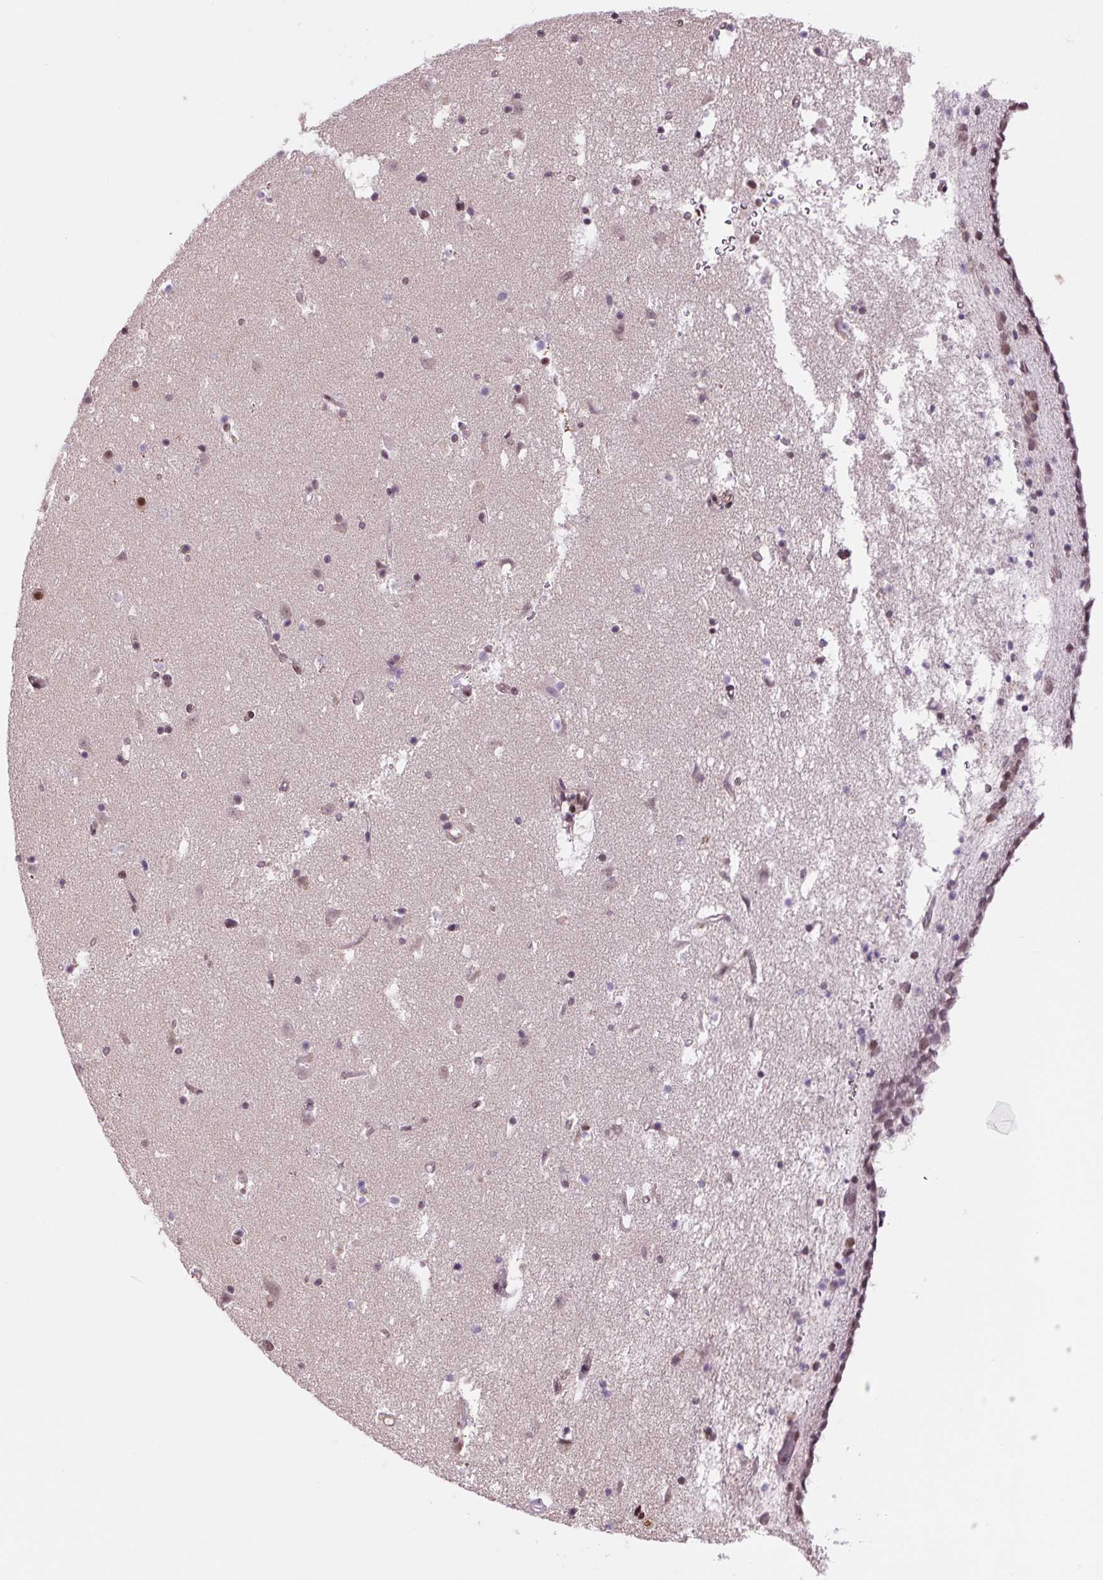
{"staining": {"intensity": "weak", "quantity": "25%-75%", "location": "nuclear"}, "tissue": "caudate", "cell_type": "Glial cells", "image_type": "normal", "snomed": [{"axis": "morphology", "description": "Normal tissue, NOS"}, {"axis": "topography", "description": "Lateral ventricle wall"}], "caption": "The image demonstrates immunohistochemical staining of normal caudate. There is weak nuclear expression is appreciated in approximately 25%-75% of glial cells. (DAB = brown stain, brightfield microscopy at high magnification).", "gene": "RAD23A", "patient": {"sex": "female", "age": 42}}